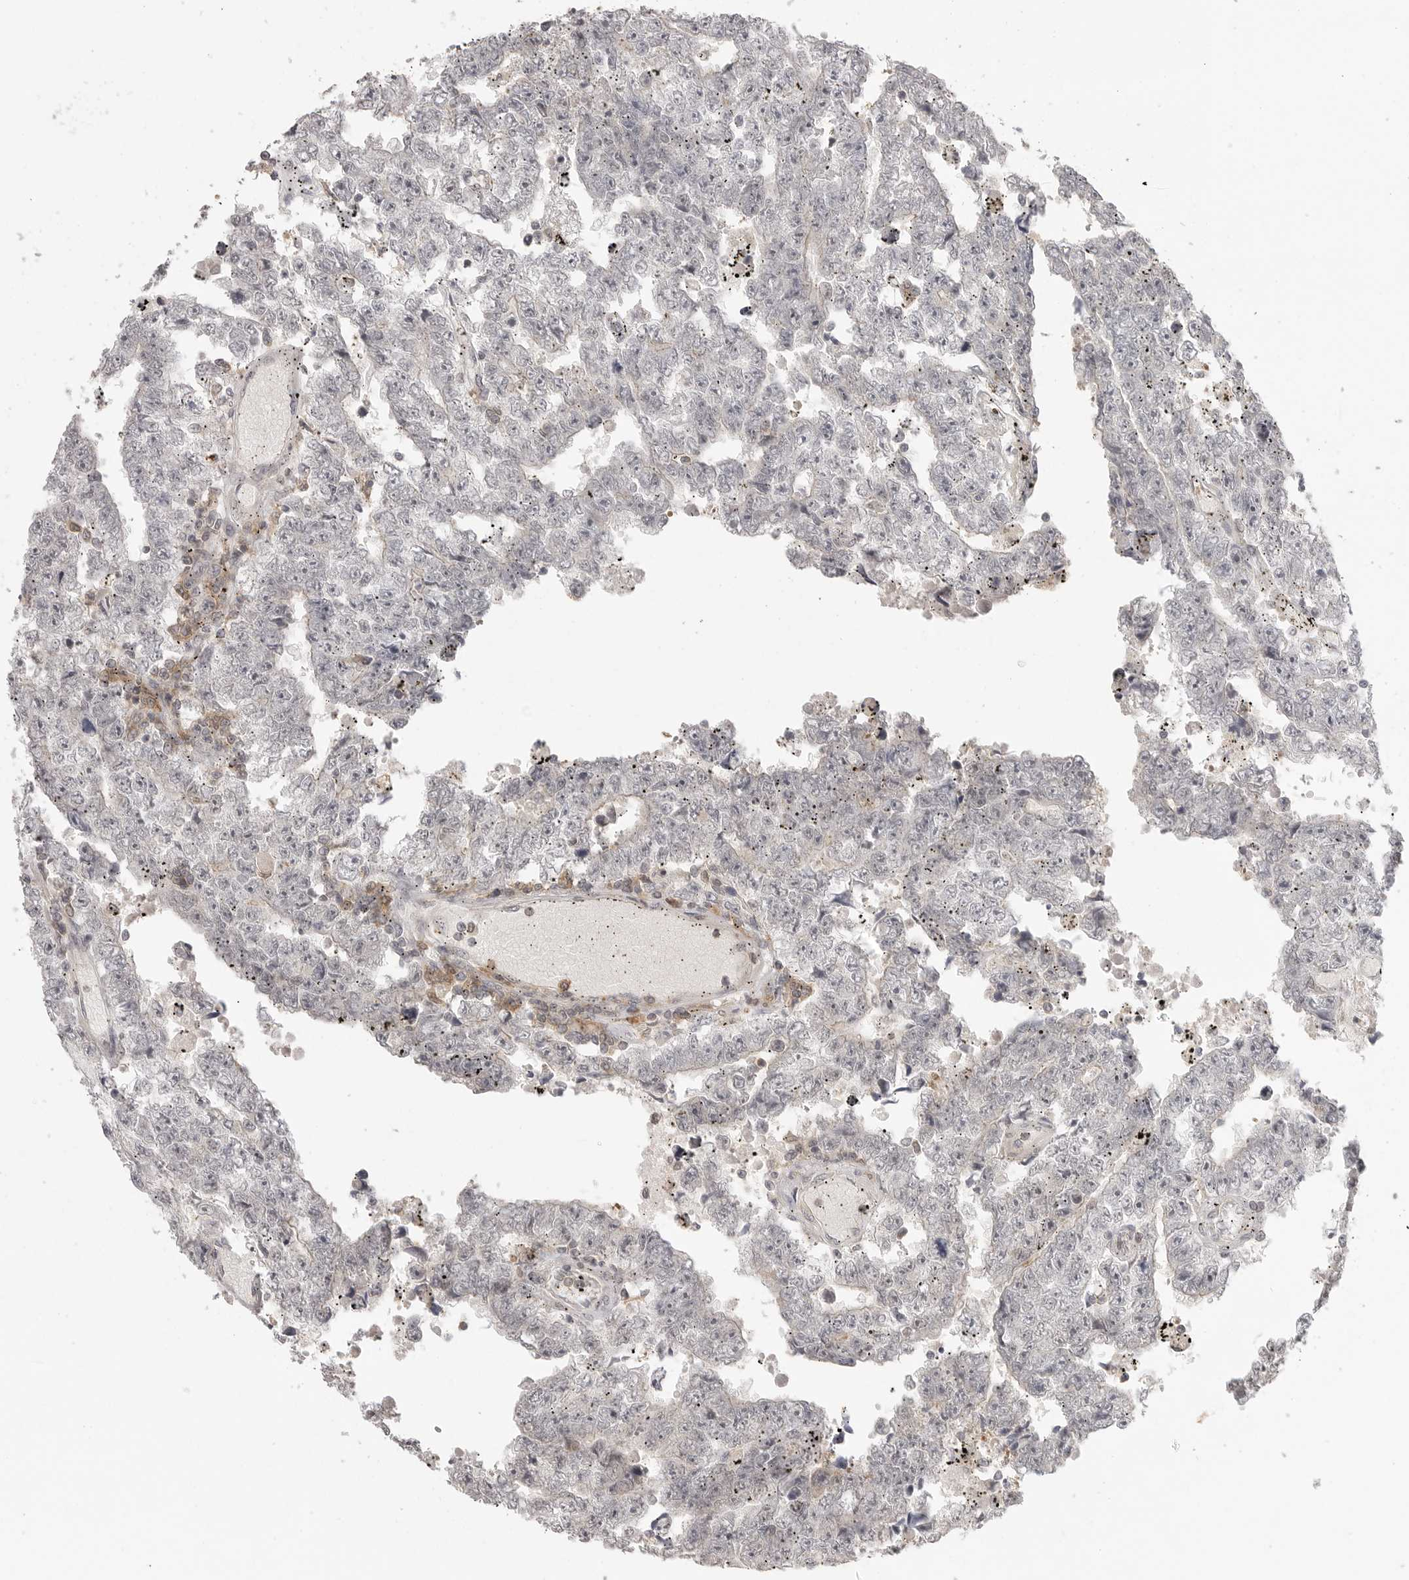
{"staining": {"intensity": "negative", "quantity": "none", "location": "none"}, "tissue": "testis cancer", "cell_type": "Tumor cells", "image_type": "cancer", "snomed": [{"axis": "morphology", "description": "Carcinoma, Embryonal, NOS"}, {"axis": "topography", "description": "Testis"}], "caption": "DAB (3,3'-diaminobenzidine) immunohistochemical staining of embryonal carcinoma (testis) shows no significant positivity in tumor cells. (DAB immunohistochemistry, high magnification).", "gene": "DBNL", "patient": {"sex": "male", "age": 25}}